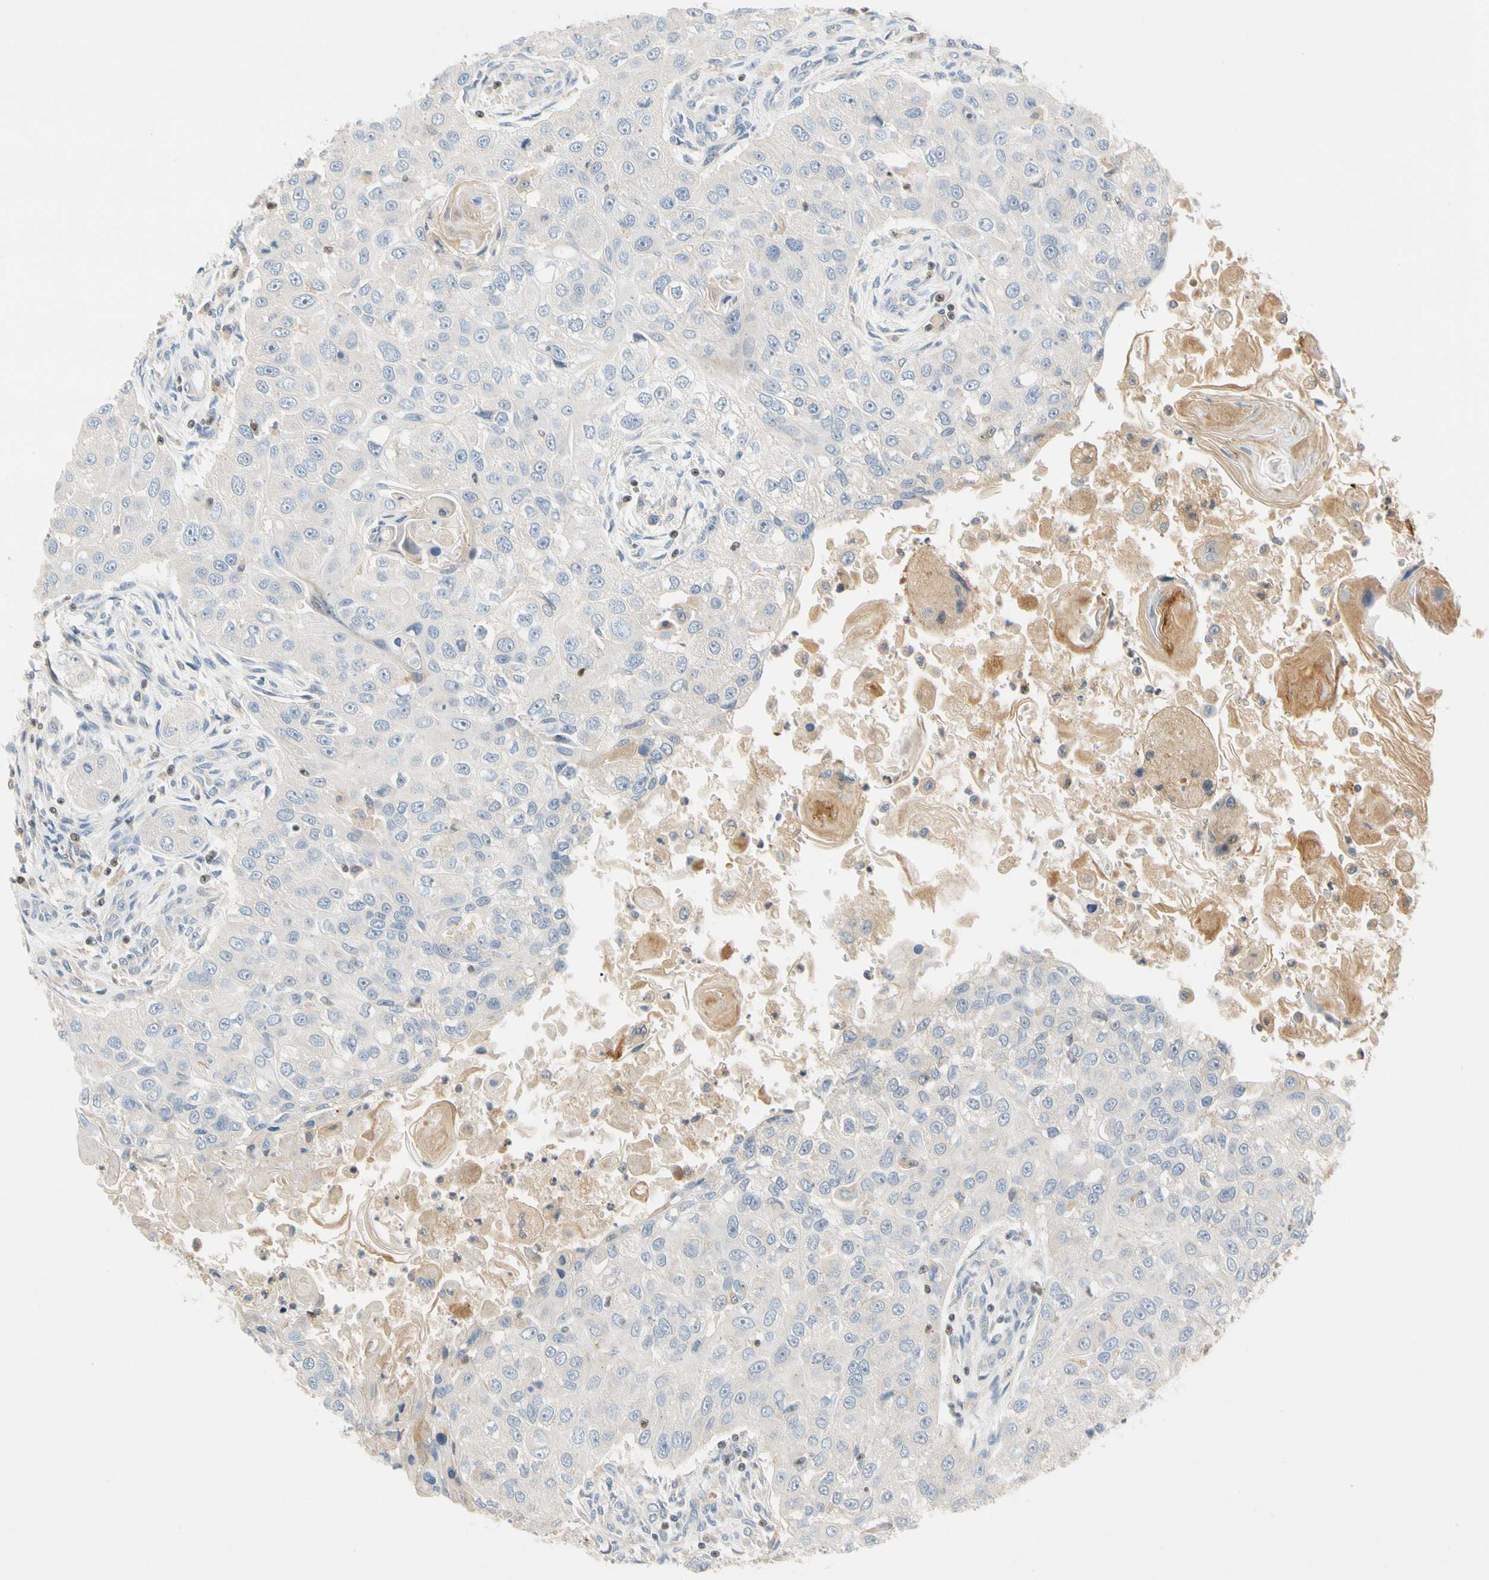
{"staining": {"intensity": "negative", "quantity": "none", "location": "none"}, "tissue": "head and neck cancer", "cell_type": "Tumor cells", "image_type": "cancer", "snomed": [{"axis": "morphology", "description": "Normal tissue, NOS"}, {"axis": "morphology", "description": "Squamous cell carcinoma, NOS"}, {"axis": "topography", "description": "Skeletal muscle"}, {"axis": "topography", "description": "Head-Neck"}], "caption": "This image is of head and neck cancer (squamous cell carcinoma) stained with immunohistochemistry (IHC) to label a protein in brown with the nuclei are counter-stained blue. There is no staining in tumor cells.", "gene": "SP140", "patient": {"sex": "male", "age": 51}}